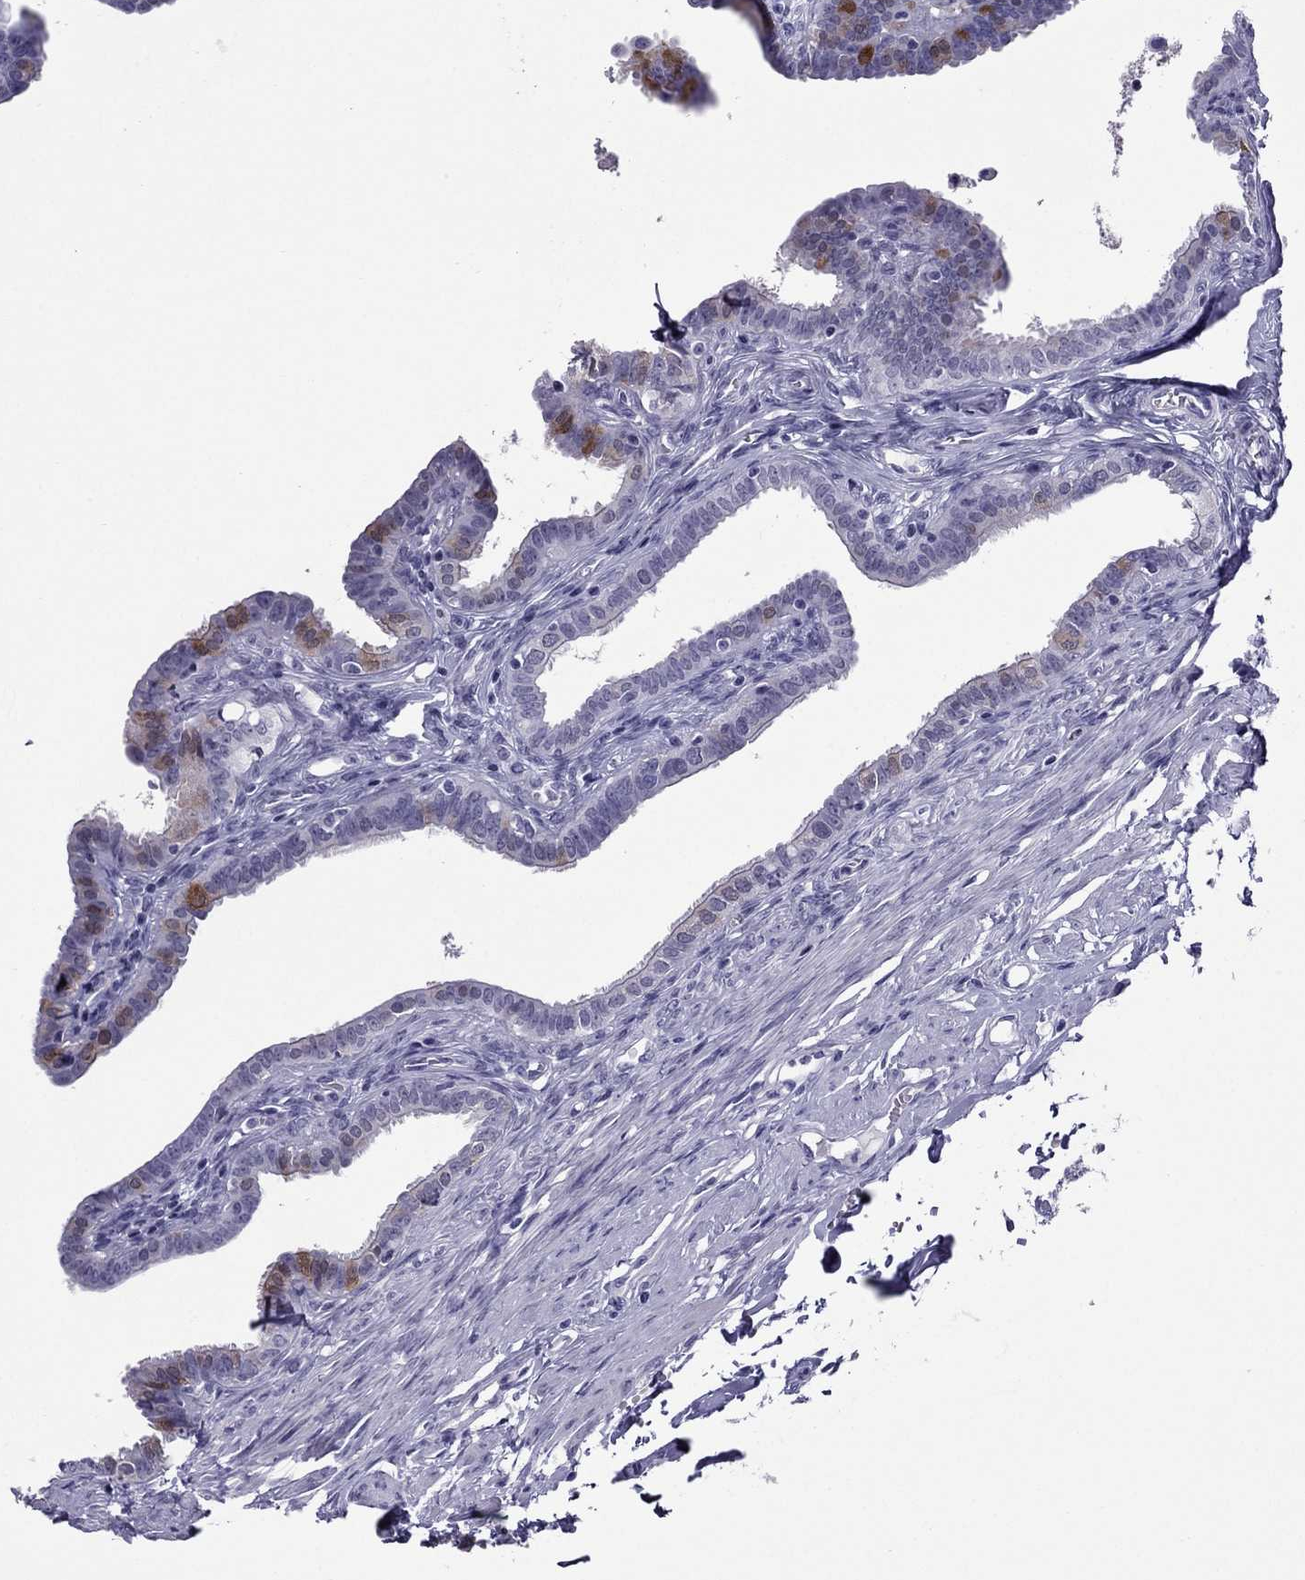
{"staining": {"intensity": "moderate", "quantity": "<25%", "location": "cytoplasmic/membranous"}, "tissue": "fallopian tube", "cell_type": "Glandular cells", "image_type": "normal", "snomed": [{"axis": "morphology", "description": "Normal tissue, NOS"}, {"axis": "morphology", "description": "Carcinoma, endometroid"}, {"axis": "topography", "description": "Fallopian tube"}, {"axis": "topography", "description": "Ovary"}], "caption": "This is a photomicrograph of immunohistochemistry staining of normal fallopian tube, which shows moderate staining in the cytoplasmic/membranous of glandular cells.", "gene": "MYLK3", "patient": {"sex": "female", "age": 42}}